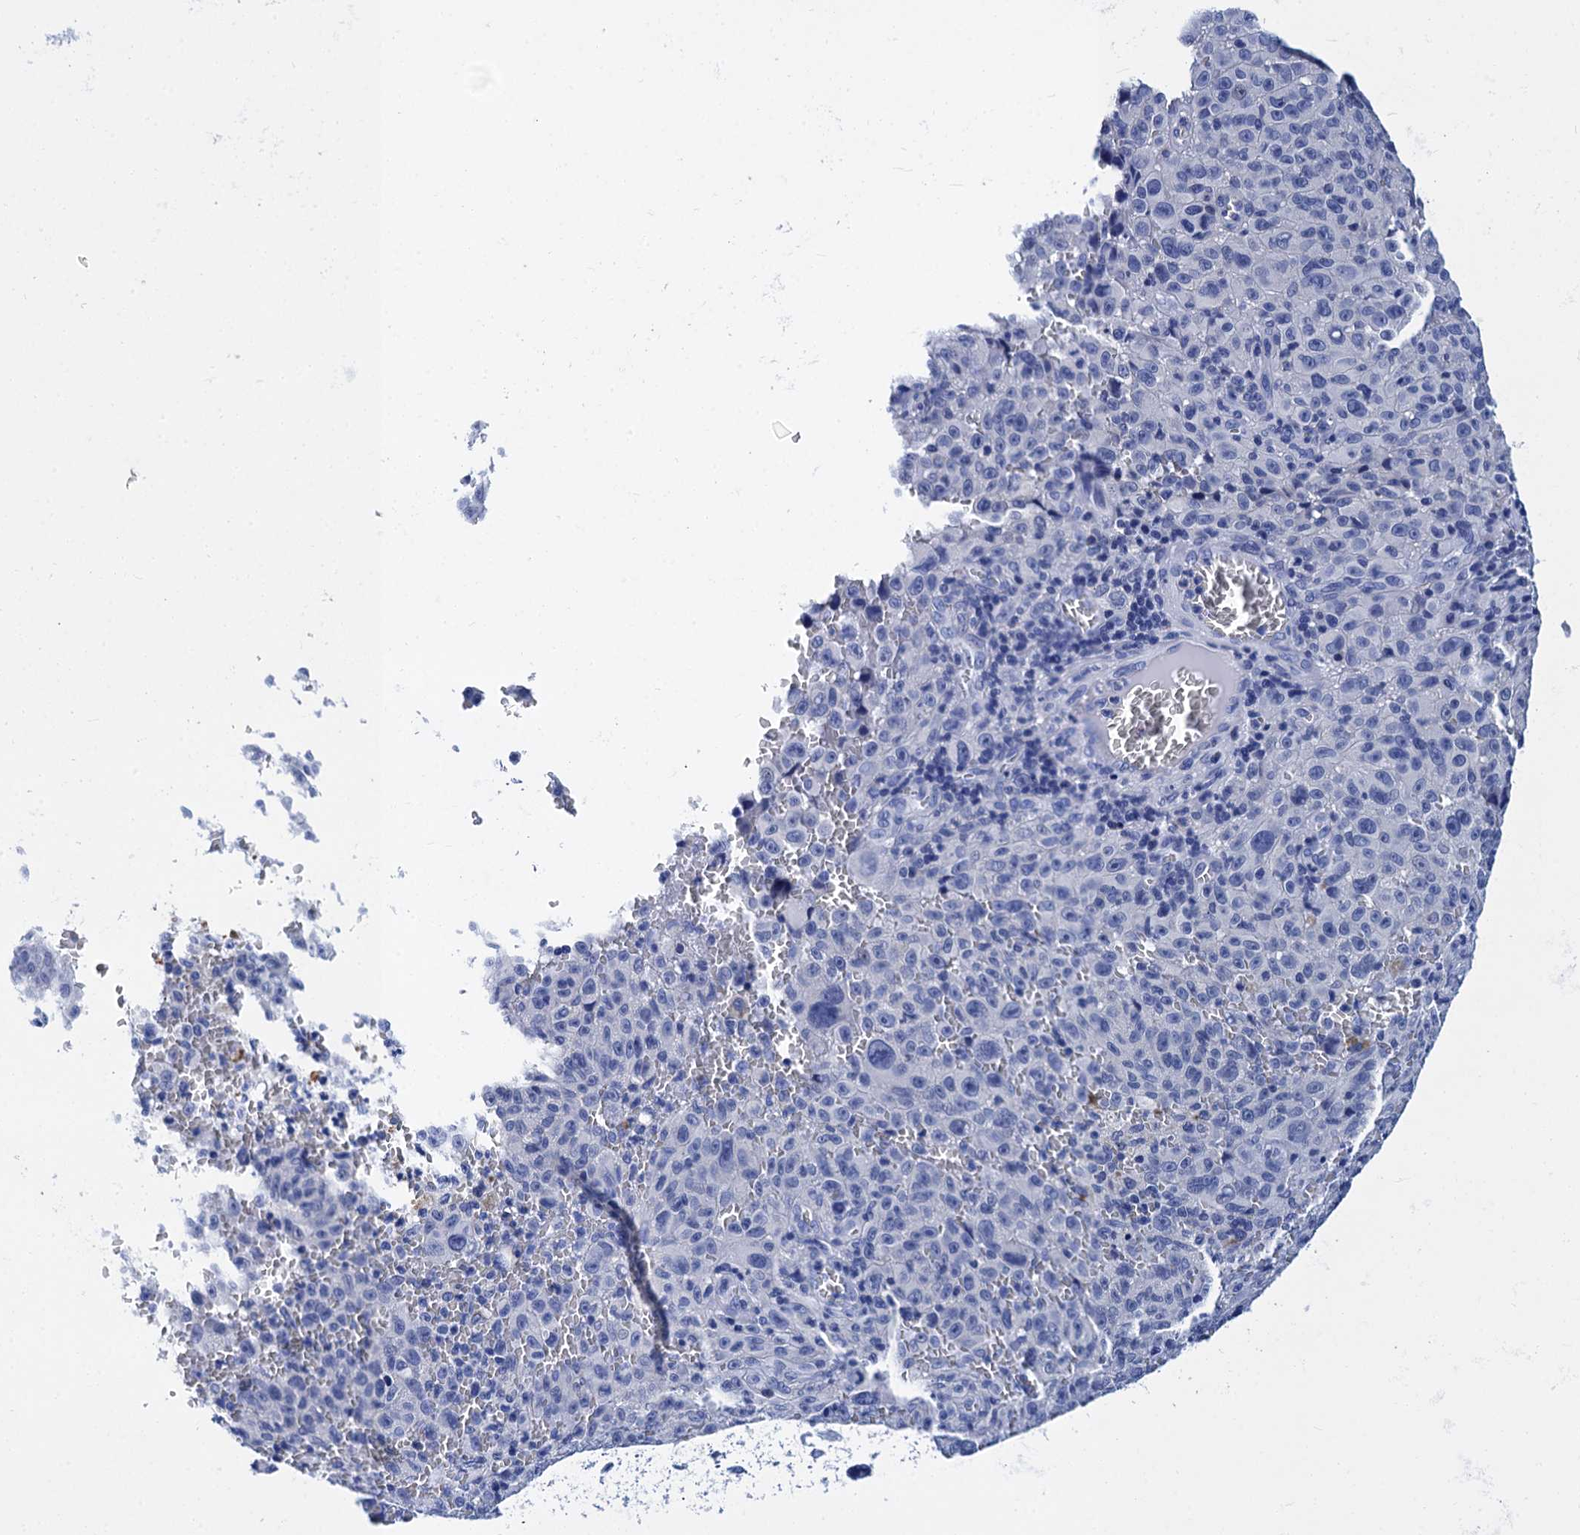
{"staining": {"intensity": "negative", "quantity": "none", "location": "none"}, "tissue": "melanoma", "cell_type": "Tumor cells", "image_type": "cancer", "snomed": [{"axis": "morphology", "description": "Malignant melanoma, NOS"}, {"axis": "topography", "description": "Skin"}], "caption": "DAB immunohistochemical staining of human malignant melanoma reveals no significant expression in tumor cells.", "gene": "MYBPC3", "patient": {"sex": "female", "age": 82}}